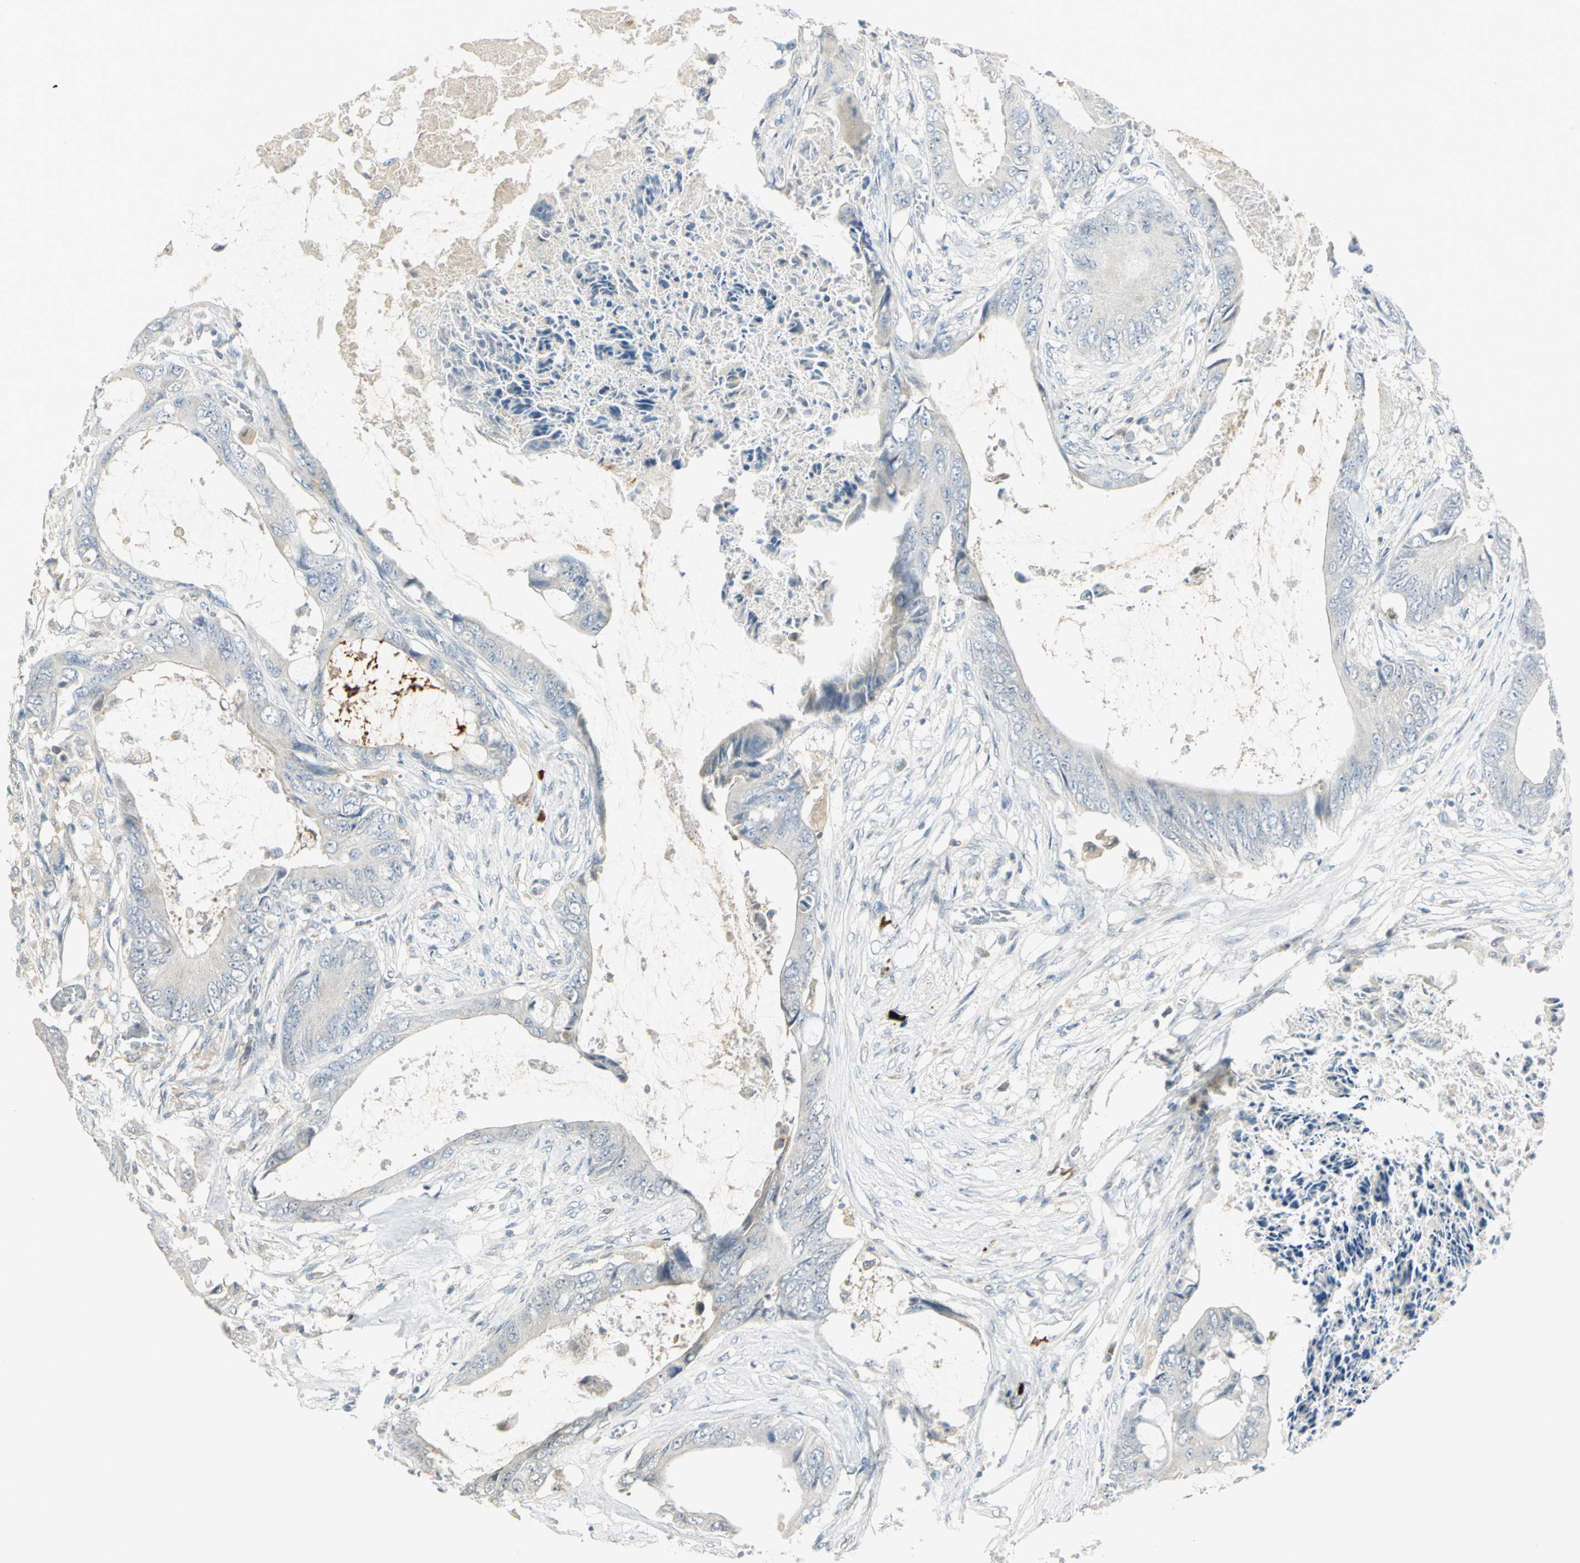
{"staining": {"intensity": "negative", "quantity": "none", "location": "none"}, "tissue": "colorectal cancer", "cell_type": "Tumor cells", "image_type": "cancer", "snomed": [{"axis": "morphology", "description": "Normal tissue, NOS"}, {"axis": "morphology", "description": "Adenocarcinoma, NOS"}, {"axis": "topography", "description": "Rectum"}, {"axis": "topography", "description": "Peripheral nerve tissue"}], "caption": "Immunohistochemical staining of adenocarcinoma (colorectal) demonstrates no significant positivity in tumor cells.", "gene": "PROC", "patient": {"sex": "female", "age": 77}}